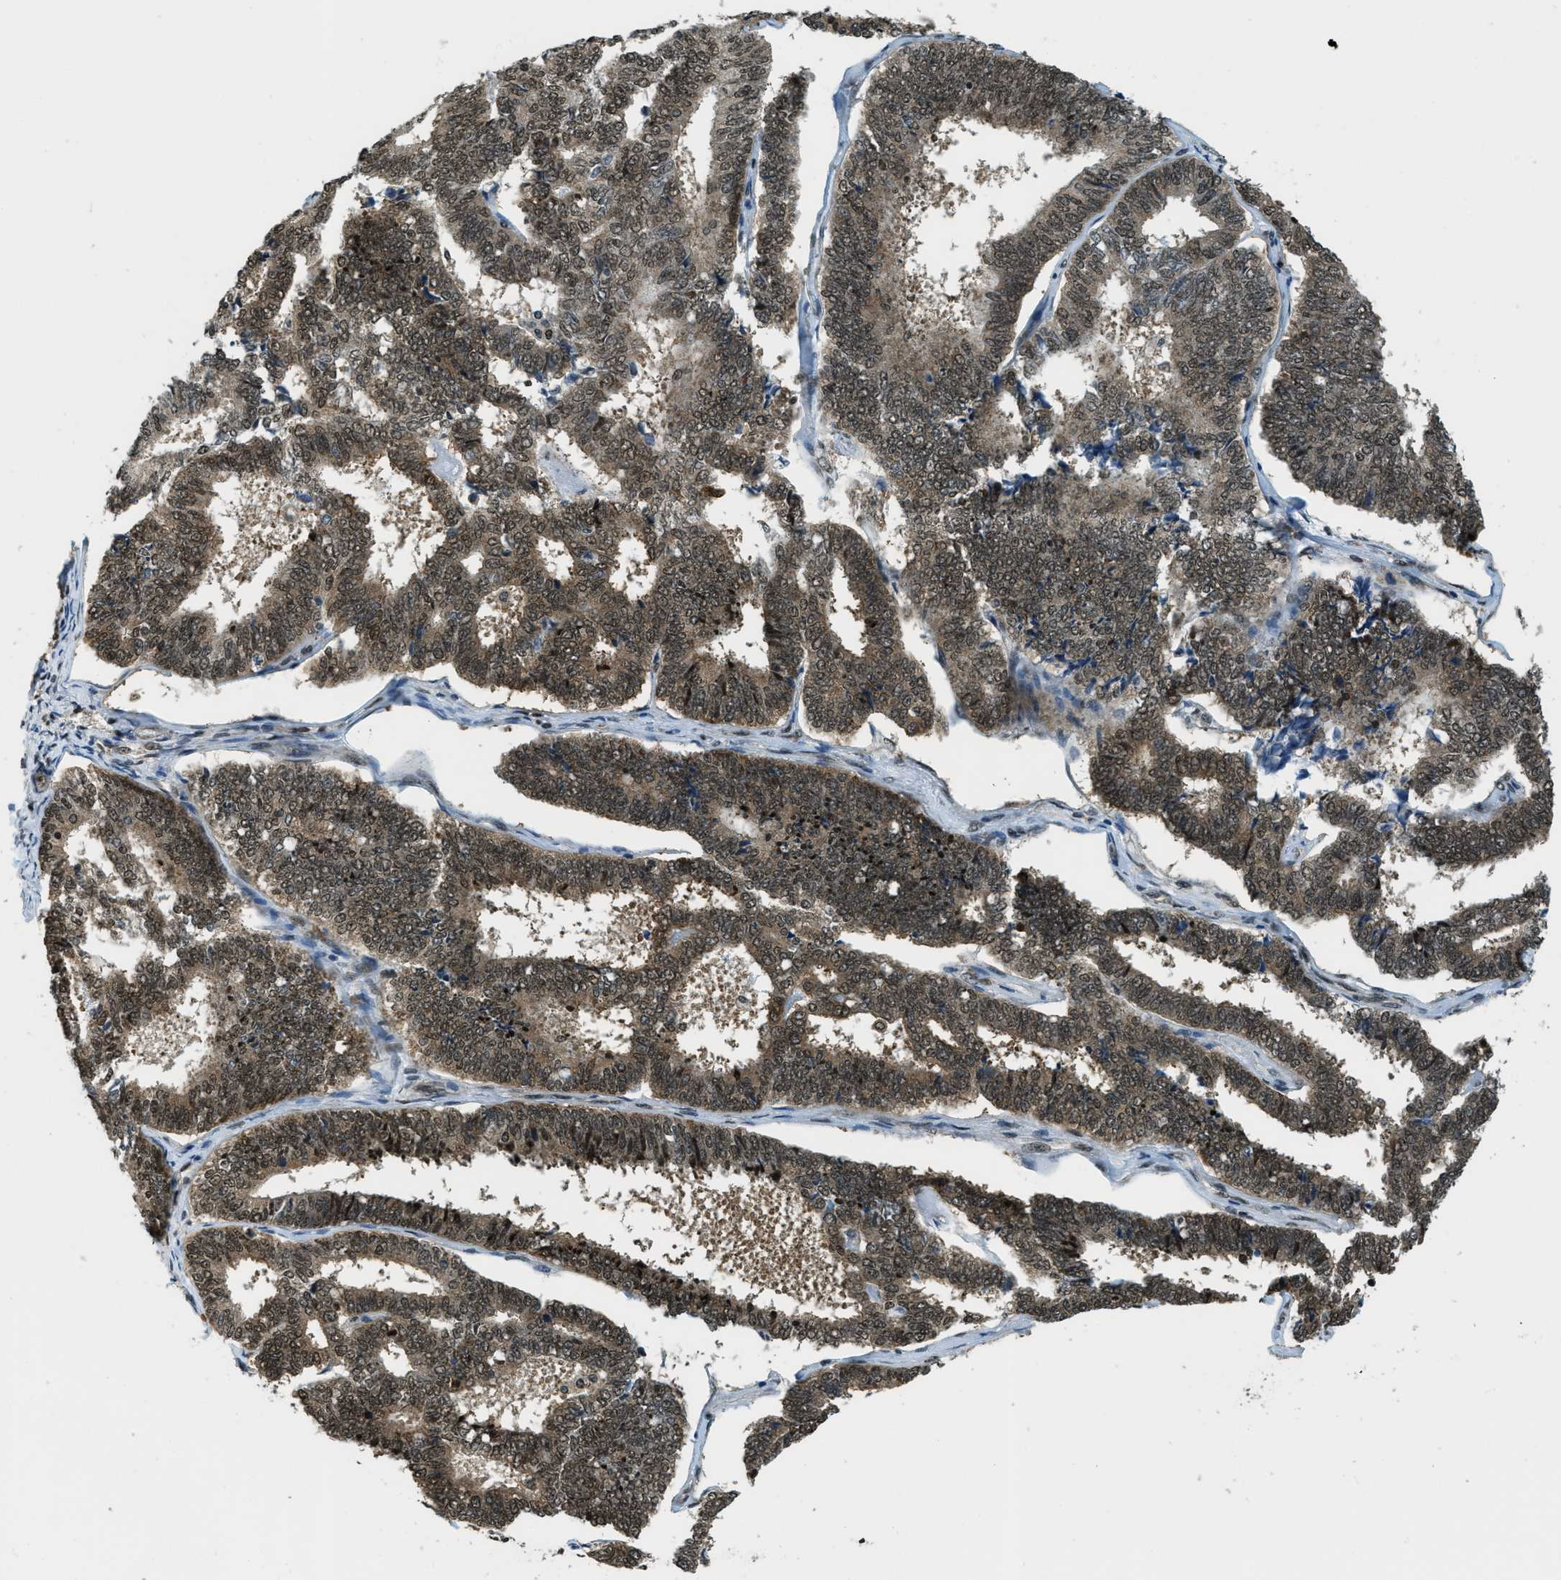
{"staining": {"intensity": "moderate", "quantity": ">75%", "location": "cytoplasmic/membranous,nuclear"}, "tissue": "endometrial cancer", "cell_type": "Tumor cells", "image_type": "cancer", "snomed": [{"axis": "morphology", "description": "Adenocarcinoma, NOS"}, {"axis": "topography", "description": "Endometrium"}], "caption": "Protein analysis of endometrial adenocarcinoma tissue exhibits moderate cytoplasmic/membranous and nuclear expression in about >75% of tumor cells.", "gene": "RAB11FIP1", "patient": {"sex": "female", "age": 70}}